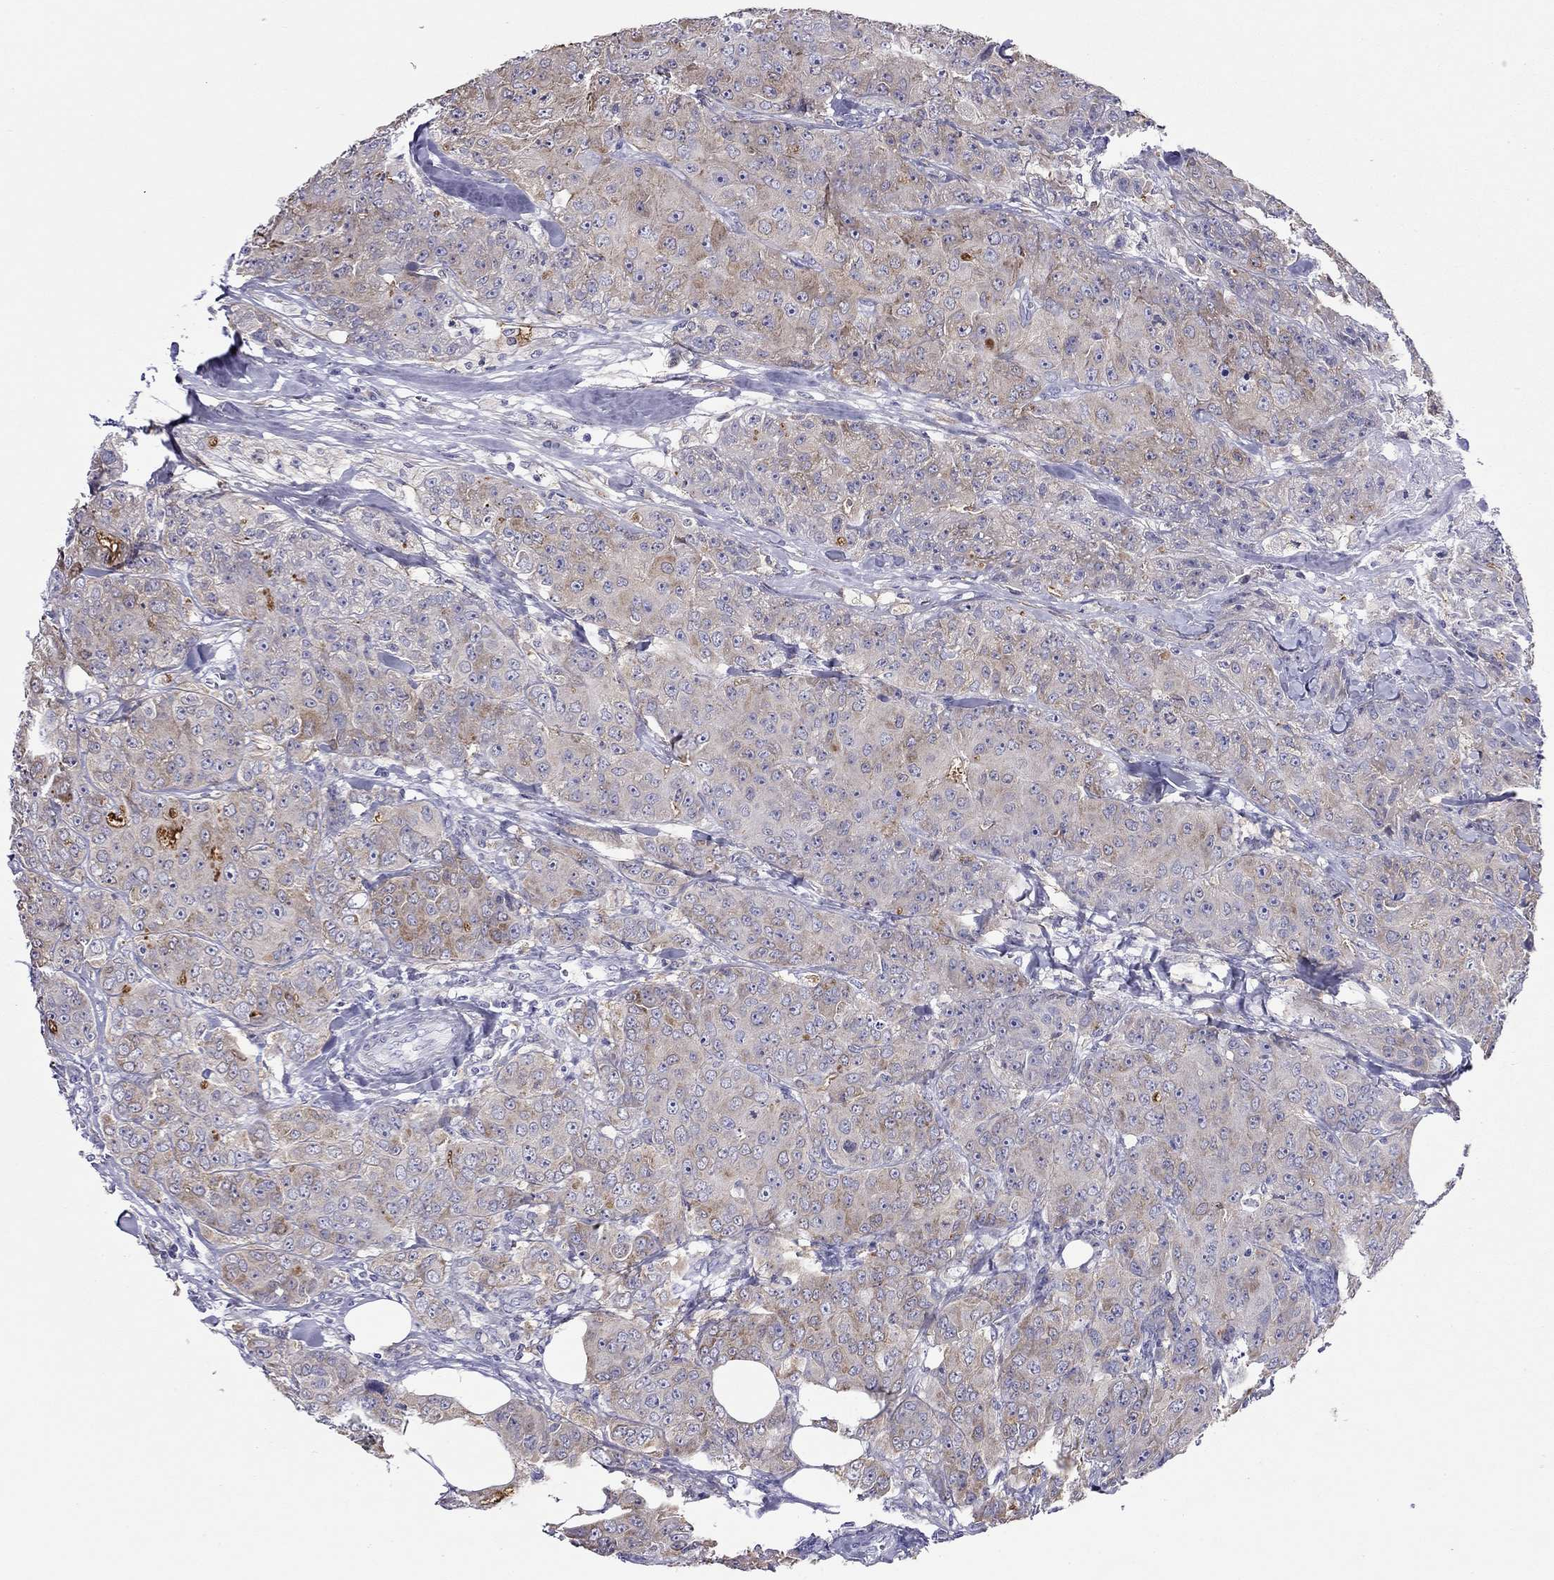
{"staining": {"intensity": "weak", "quantity": ">75%", "location": "cytoplasmic/membranous"}, "tissue": "breast cancer", "cell_type": "Tumor cells", "image_type": "cancer", "snomed": [{"axis": "morphology", "description": "Duct carcinoma"}, {"axis": "topography", "description": "Breast"}], "caption": "Immunohistochemical staining of human breast cancer (intraductal carcinoma) shows low levels of weak cytoplasmic/membranous staining in about >75% of tumor cells.", "gene": "SLC46A2", "patient": {"sex": "female", "age": 43}}